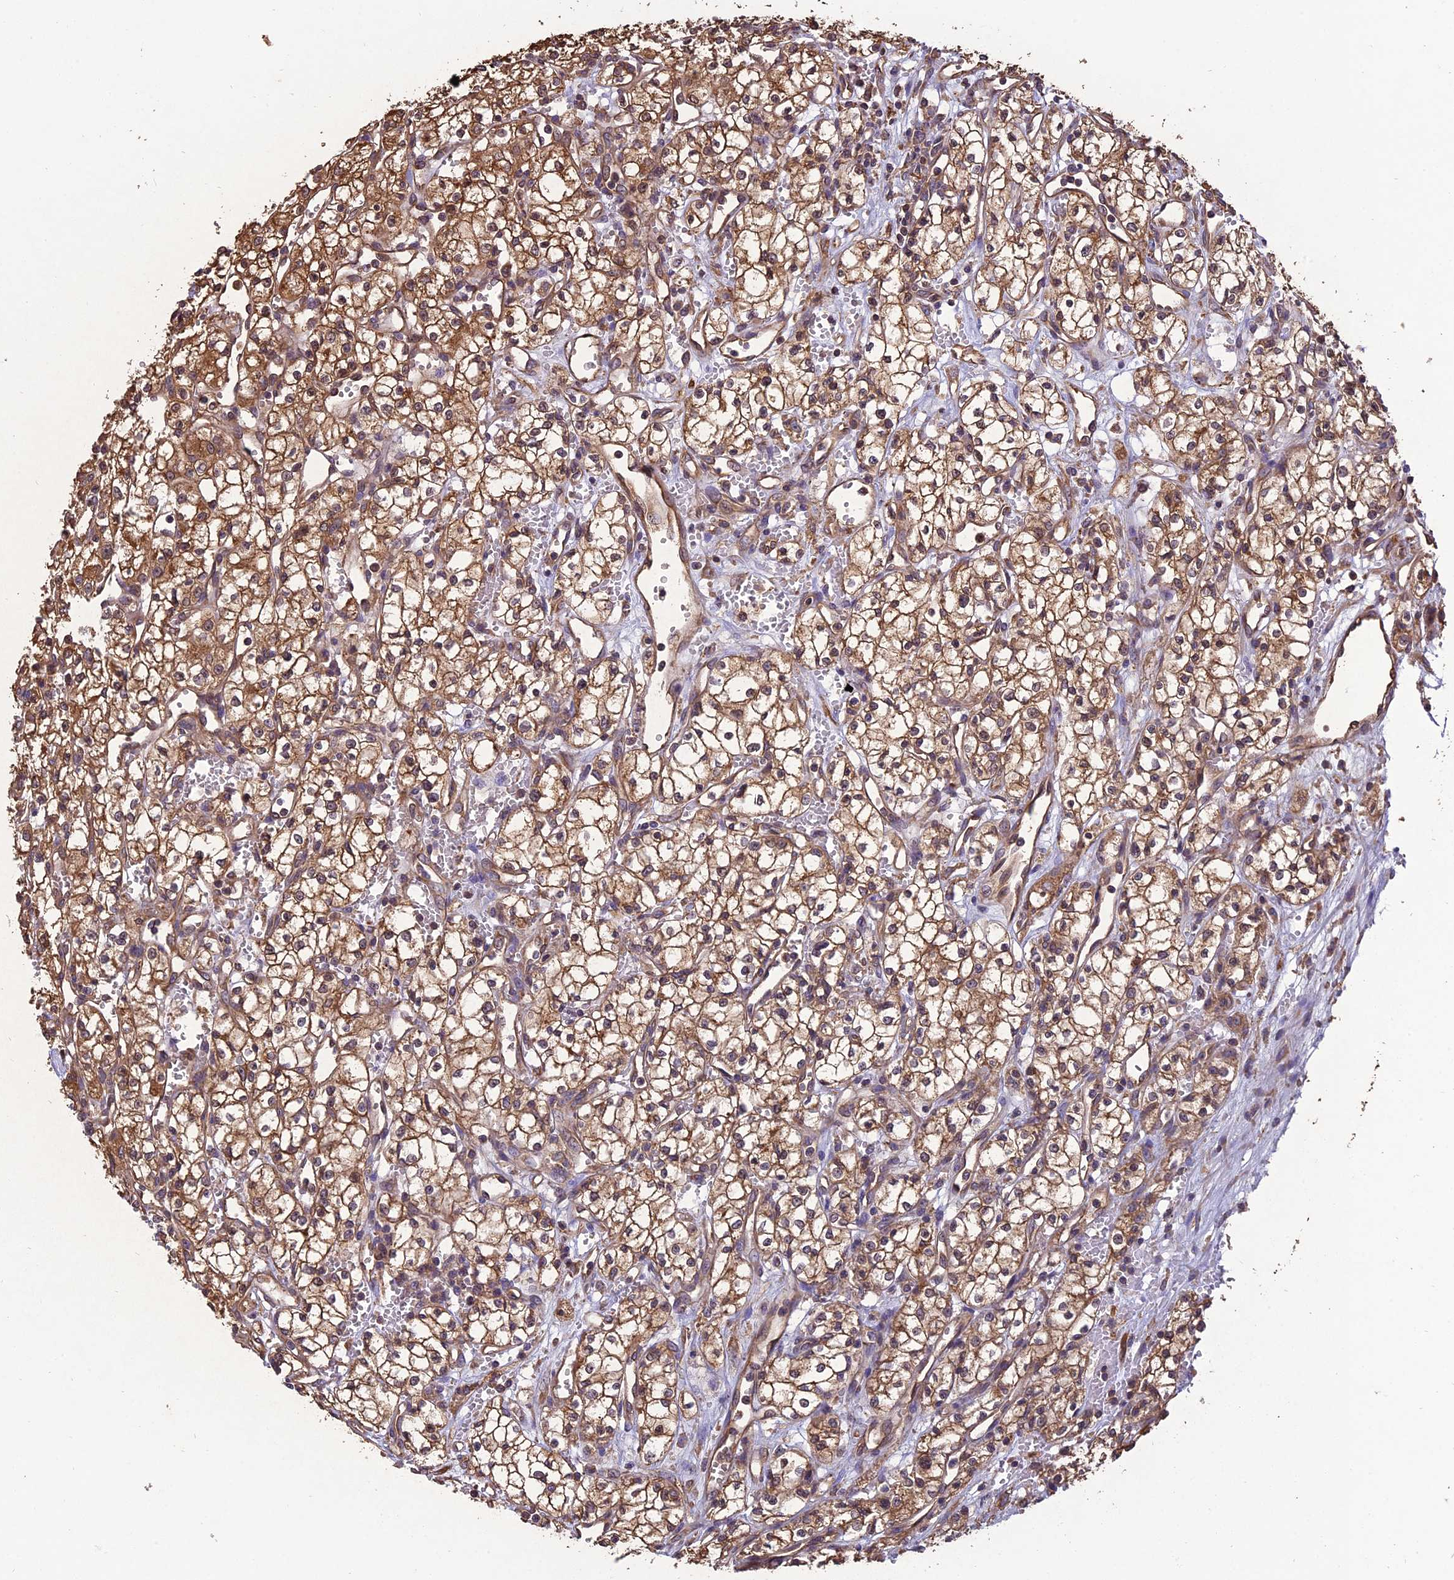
{"staining": {"intensity": "moderate", "quantity": ">75%", "location": "cytoplasmic/membranous"}, "tissue": "renal cancer", "cell_type": "Tumor cells", "image_type": "cancer", "snomed": [{"axis": "morphology", "description": "Adenocarcinoma, NOS"}, {"axis": "topography", "description": "Kidney"}], "caption": "Immunohistochemistry (IHC) (DAB) staining of renal cancer reveals moderate cytoplasmic/membranous protein staining in approximately >75% of tumor cells.", "gene": "CHMP2A", "patient": {"sex": "male", "age": 59}}